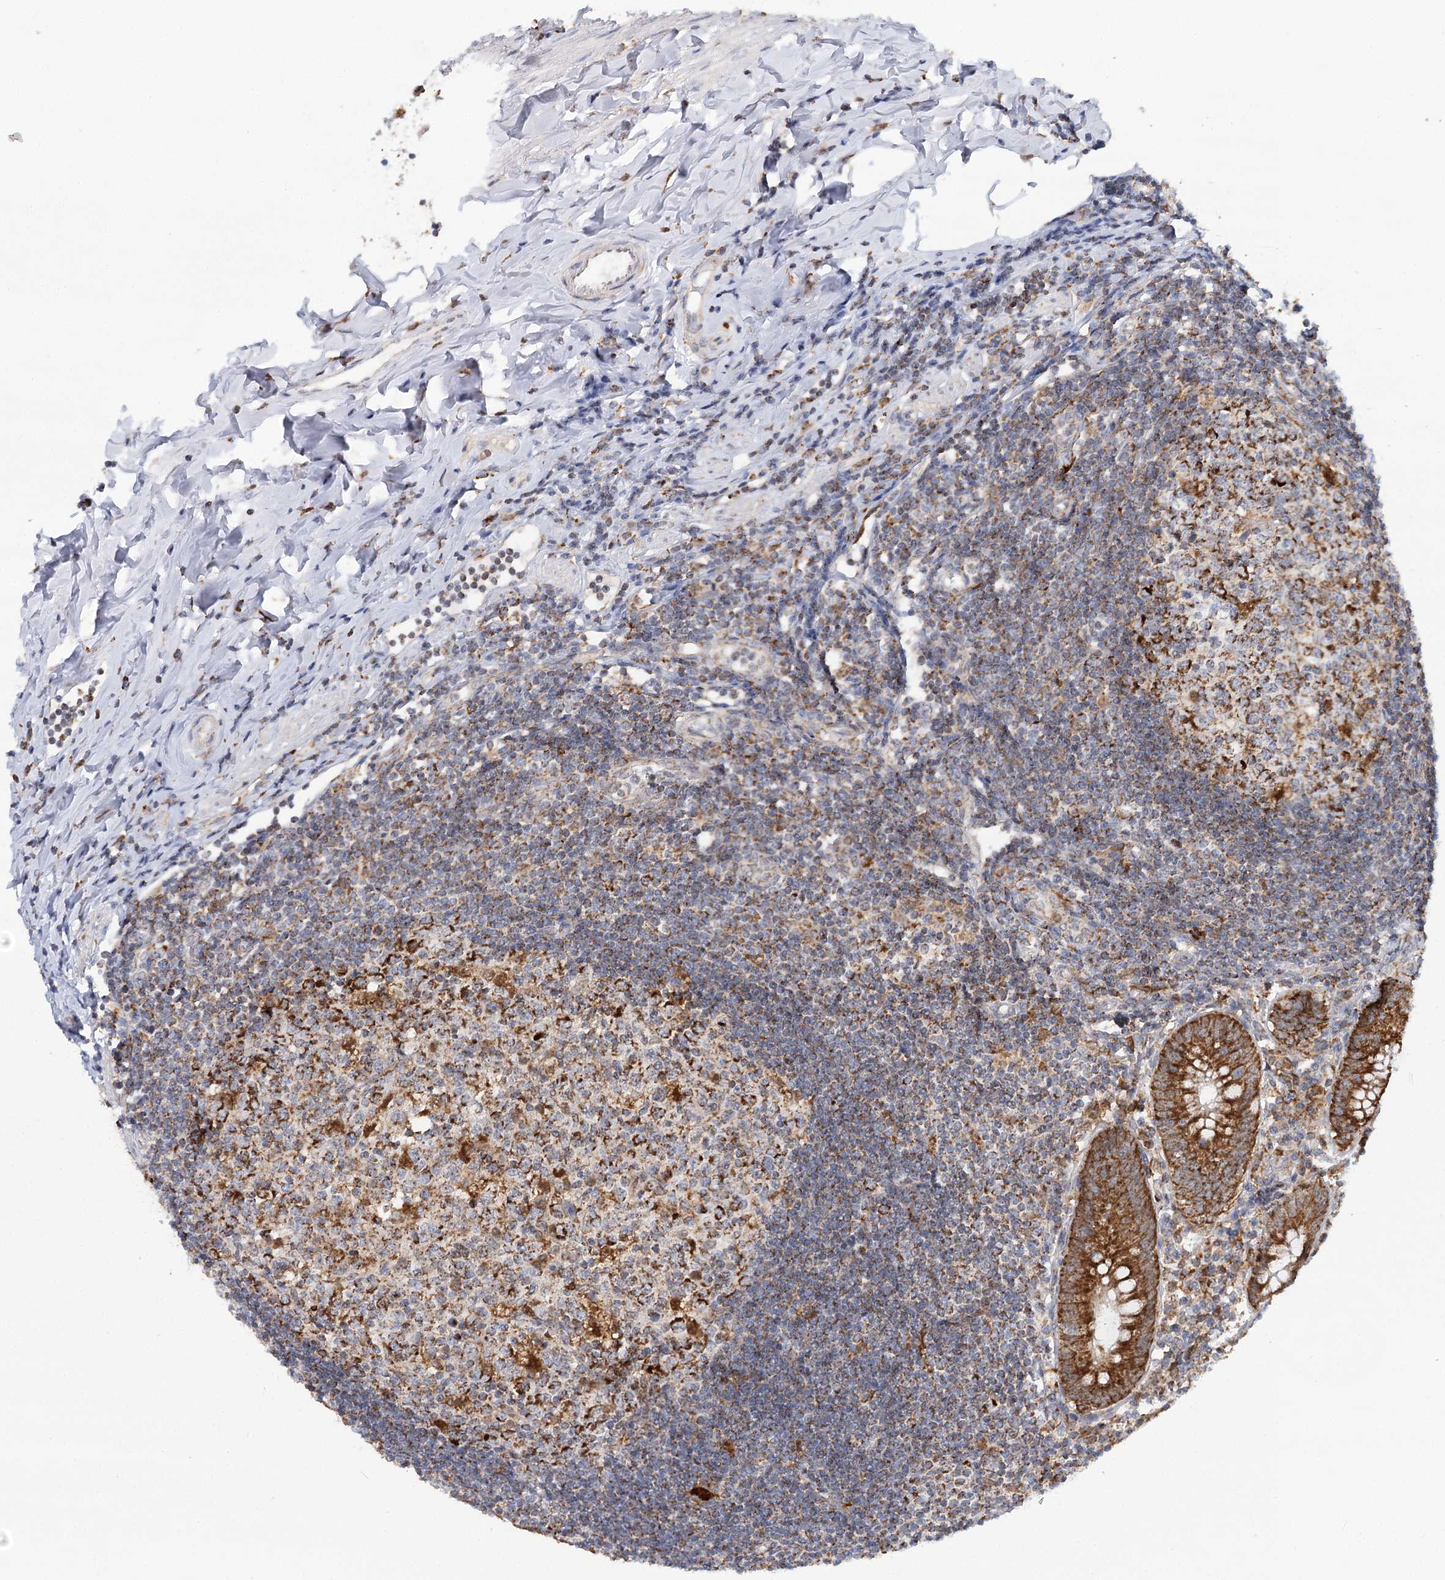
{"staining": {"intensity": "strong", "quantity": ">75%", "location": "cytoplasmic/membranous"}, "tissue": "appendix", "cell_type": "Glandular cells", "image_type": "normal", "snomed": [{"axis": "morphology", "description": "Normal tissue, NOS"}, {"axis": "topography", "description": "Appendix"}], "caption": "Immunohistochemistry (DAB (3,3'-diaminobenzidine)) staining of benign appendix demonstrates strong cytoplasmic/membranous protein expression in about >75% of glandular cells. The staining is performed using DAB brown chromogen to label protein expression. The nuclei are counter-stained blue using hematoxylin.", "gene": "TAS1R1", "patient": {"sex": "female", "age": 54}}